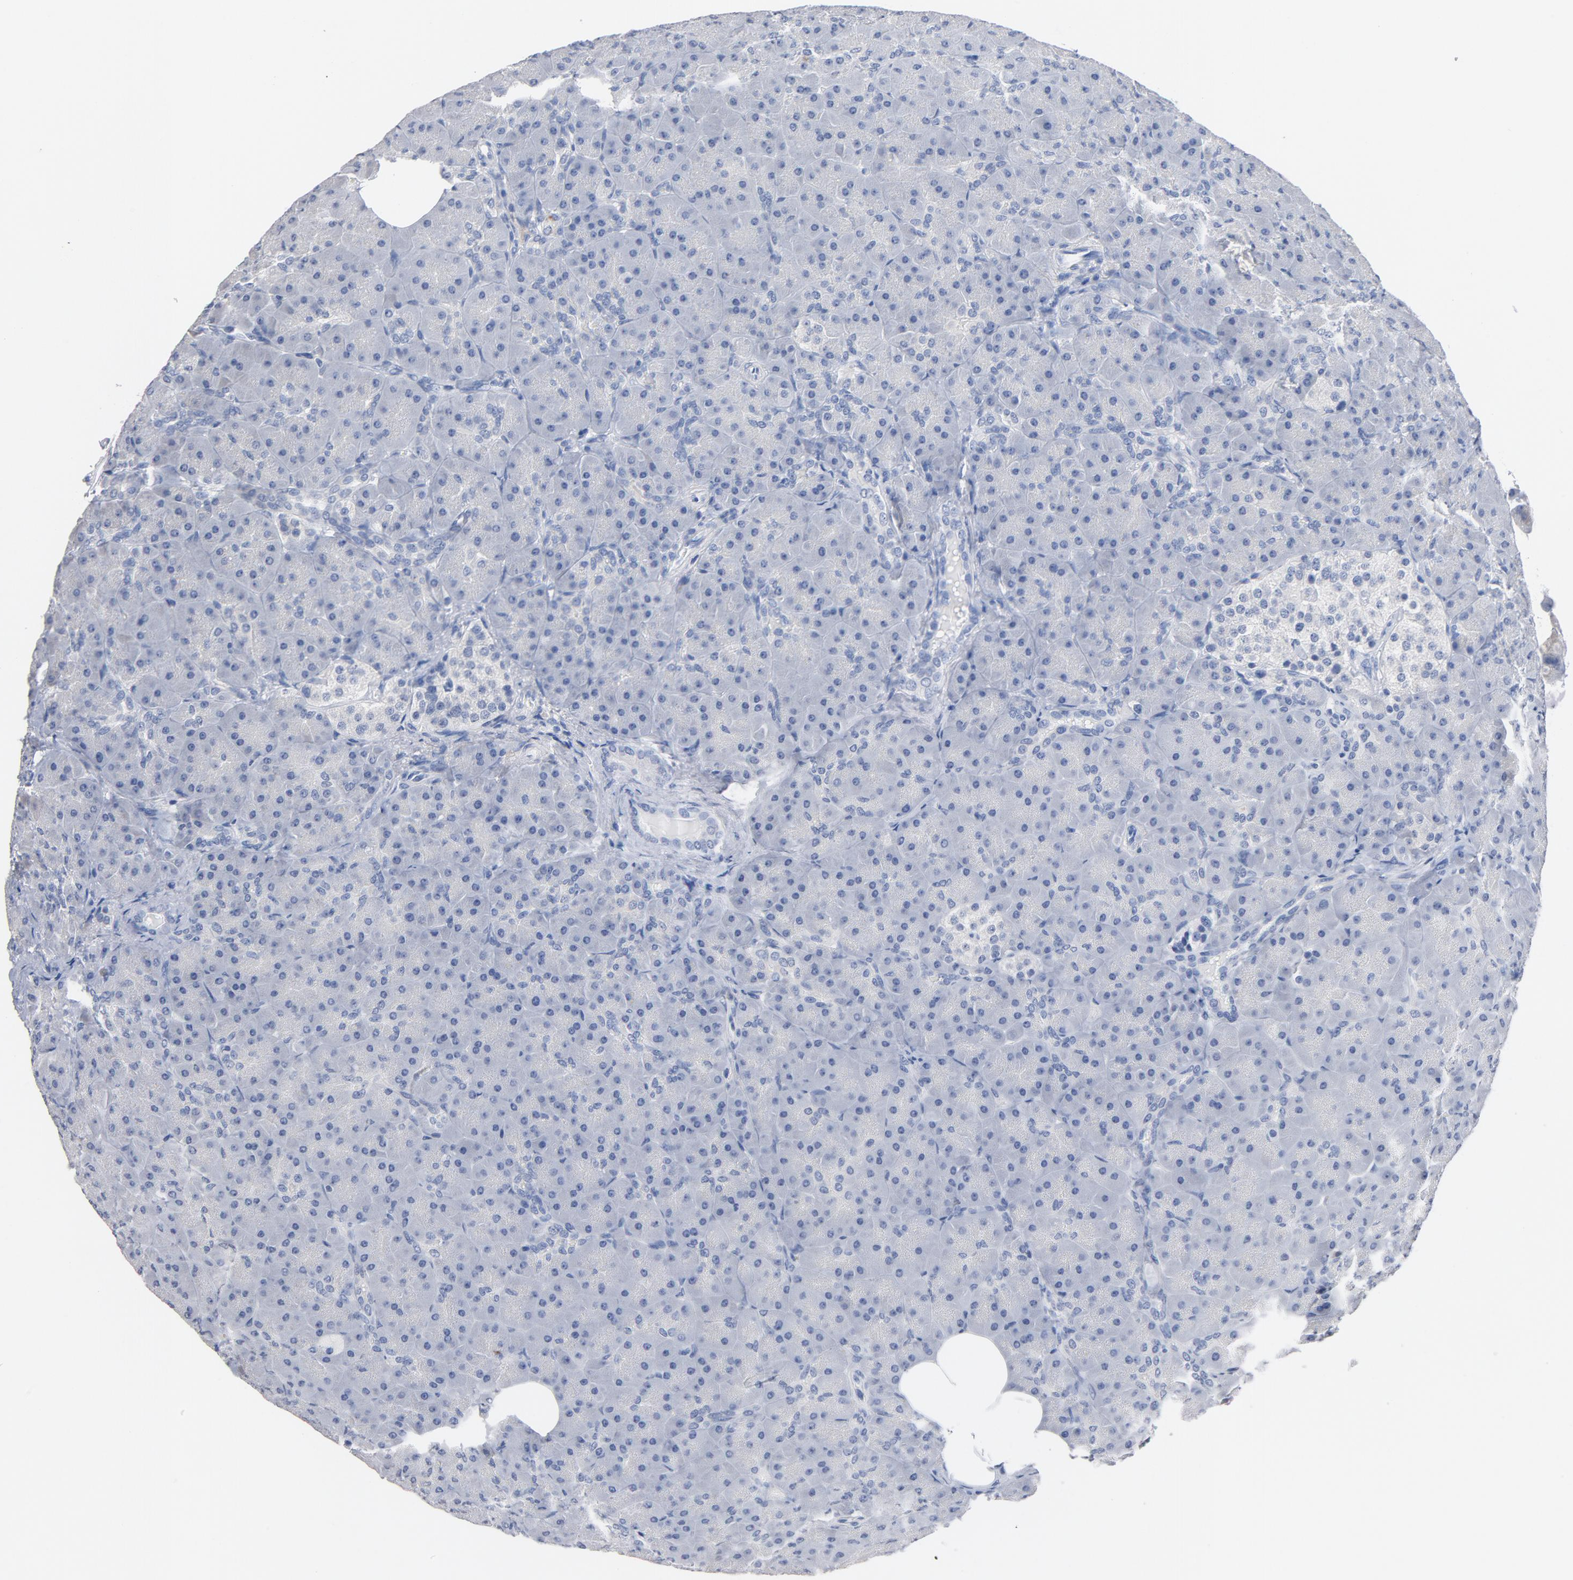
{"staining": {"intensity": "negative", "quantity": "none", "location": "none"}, "tissue": "pancreas", "cell_type": "Exocrine glandular cells", "image_type": "normal", "snomed": [{"axis": "morphology", "description": "Normal tissue, NOS"}, {"axis": "topography", "description": "Pancreas"}], "caption": "An immunohistochemistry (IHC) histopathology image of normal pancreas is shown. There is no staining in exocrine glandular cells of pancreas. The staining is performed using DAB (3,3'-diaminobenzidine) brown chromogen with nuclei counter-stained in using hematoxylin.", "gene": "ZCCHC13", "patient": {"sex": "male", "age": 66}}